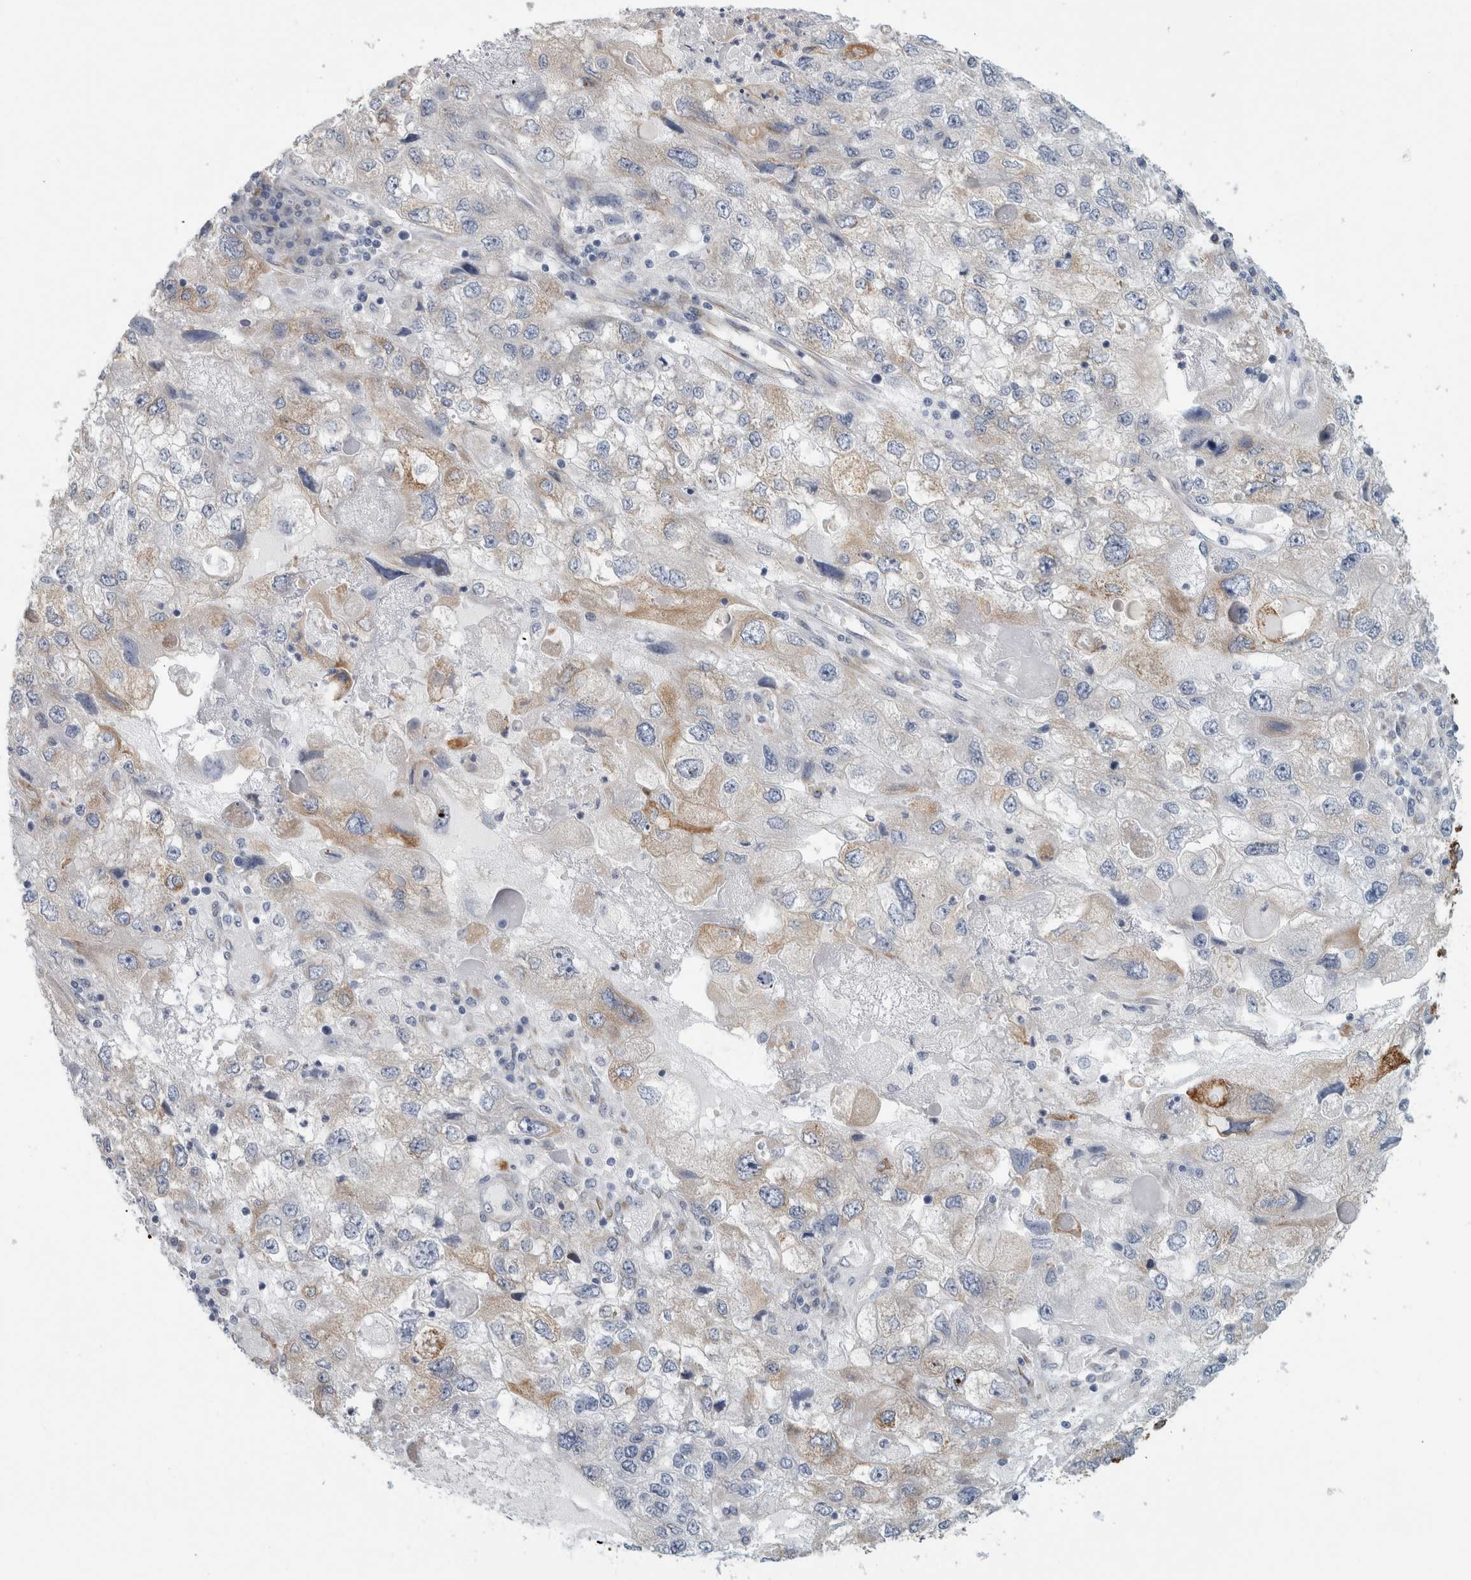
{"staining": {"intensity": "weak", "quantity": "<25%", "location": "cytoplasmic/membranous"}, "tissue": "endometrial cancer", "cell_type": "Tumor cells", "image_type": "cancer", "snomed": [{"axis": "morphology", "description": "Adenocarcinoma, NOS"}, {"axis": "topography", "description": "Endometrium"}], "caption": "This is an immunohistochemistry (IHC) image of human endometrial cancer (adenocarcinoma). There is no staining in tumor cells.", "gene": "B3GNT3", "patient": {"sex": "female", "age": 49}}